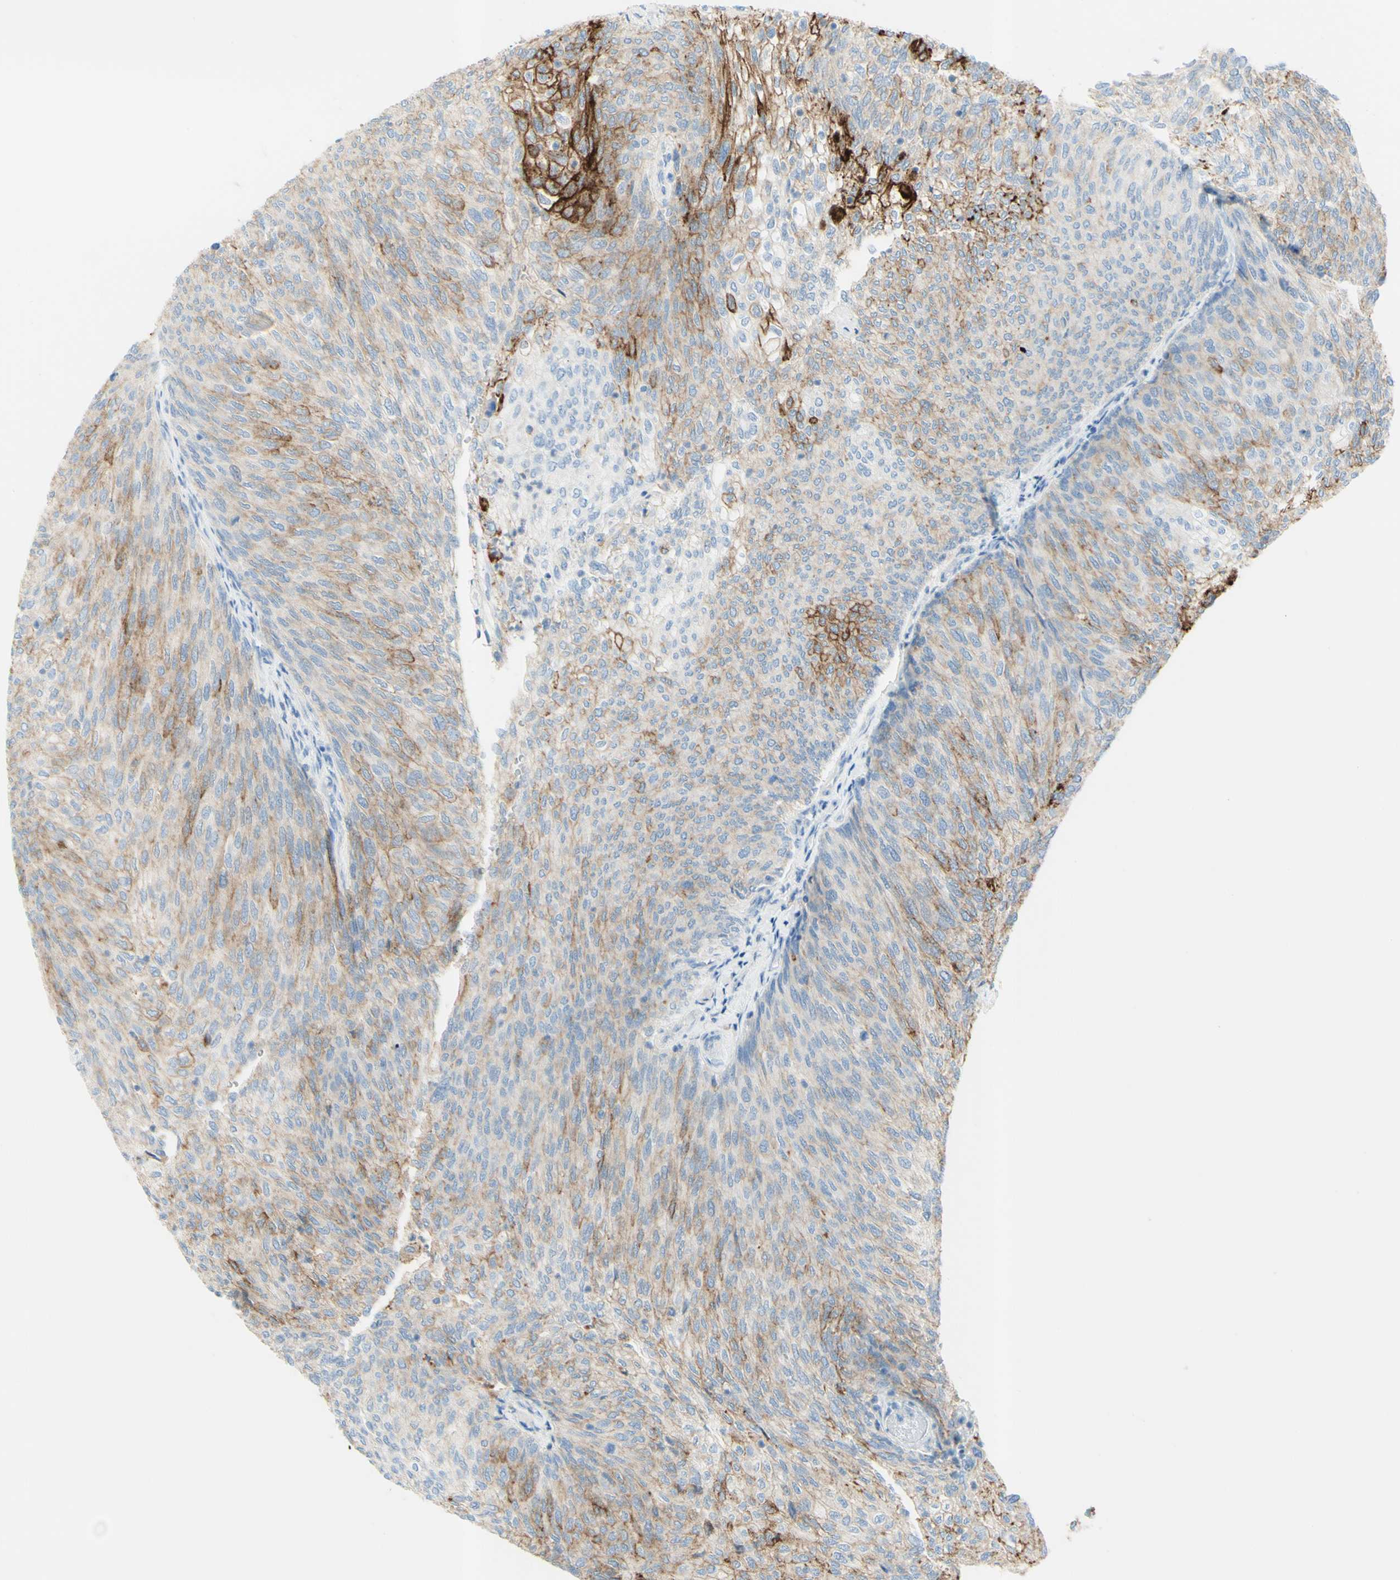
{"staining": {"intensity": "strong", "quantity": "<25%", "location": "cytoplasmic/membranous"}, "tissue": "urothelial cancer", "cell_type": "Tumor cells", "image_type": "cancer", "snomed": [{"axis": "morphology", "description": "Urothelial carcinoma, Low grade"}, {"axis": "topography", "description": "Urinary bladder"}], "caption": "Protein expression analysis of urothelial cancer demonstrates strong cytoplasmic/membranous staining in about <25% of tumor cells.", "gene": "TSPAN1", "patient": {"sex": "female", "age": 79}}